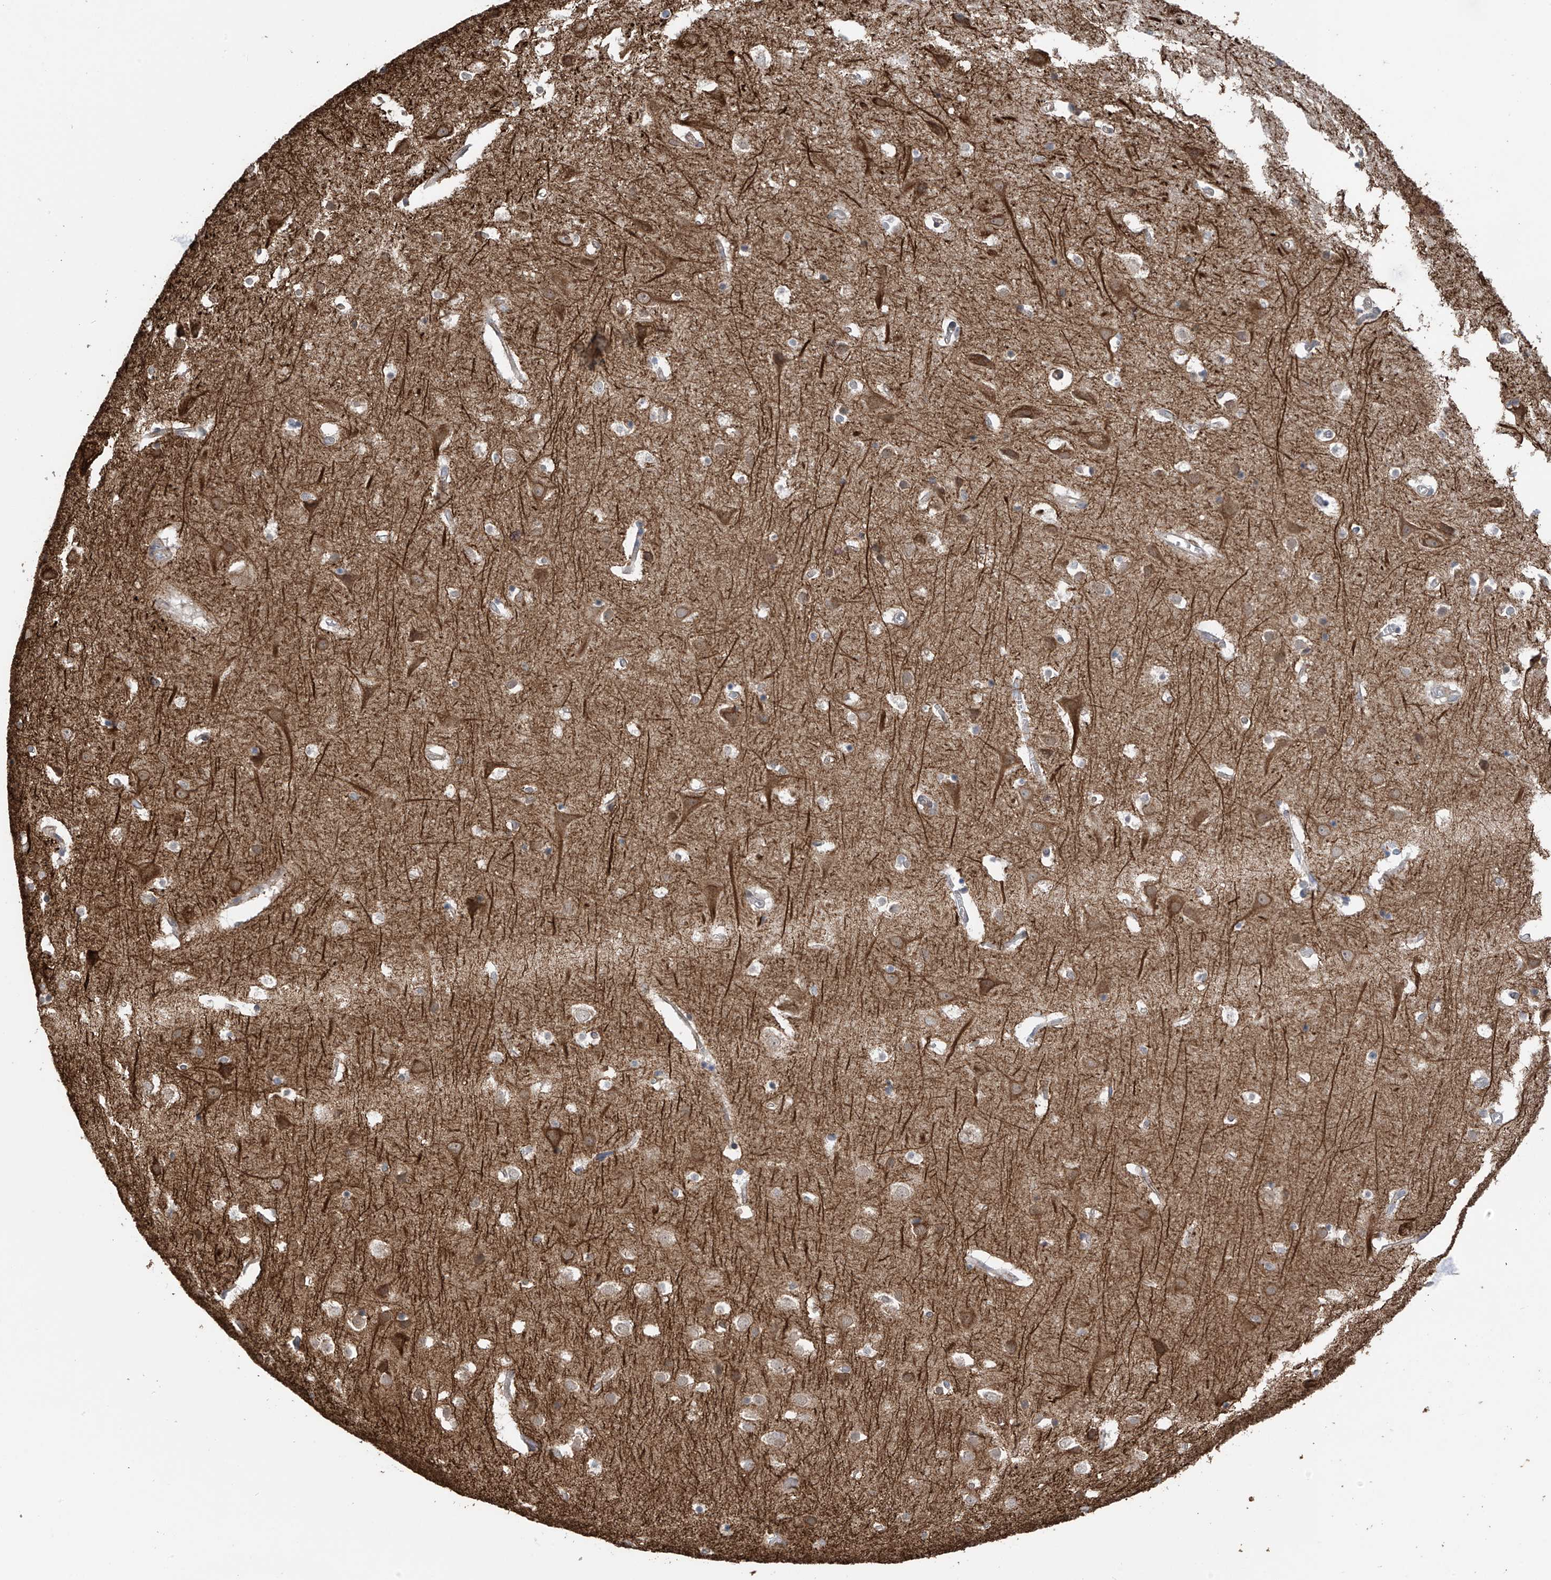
{"staining": {"intensity": "weak", "quantity": "25%-75%", "location": "cytoplasmic/membranous"}, "tissue": "cerebral cortex", "cell_type": "Endothelial cells", "image_type": "normal", "snomed": [{"axis": "morphology", "description": "Normal tissue, NOS"}, {"axis": "topography", "description": "Cerebral cortex"}], "caption": "Protein staining of benign cerebral cortex displays weak cytoplasmic/membranous expression in approximately 25%-75% of endothelial cells.", "gene": "ZNF189", "patient": {"sex": "male", "age": 54}}